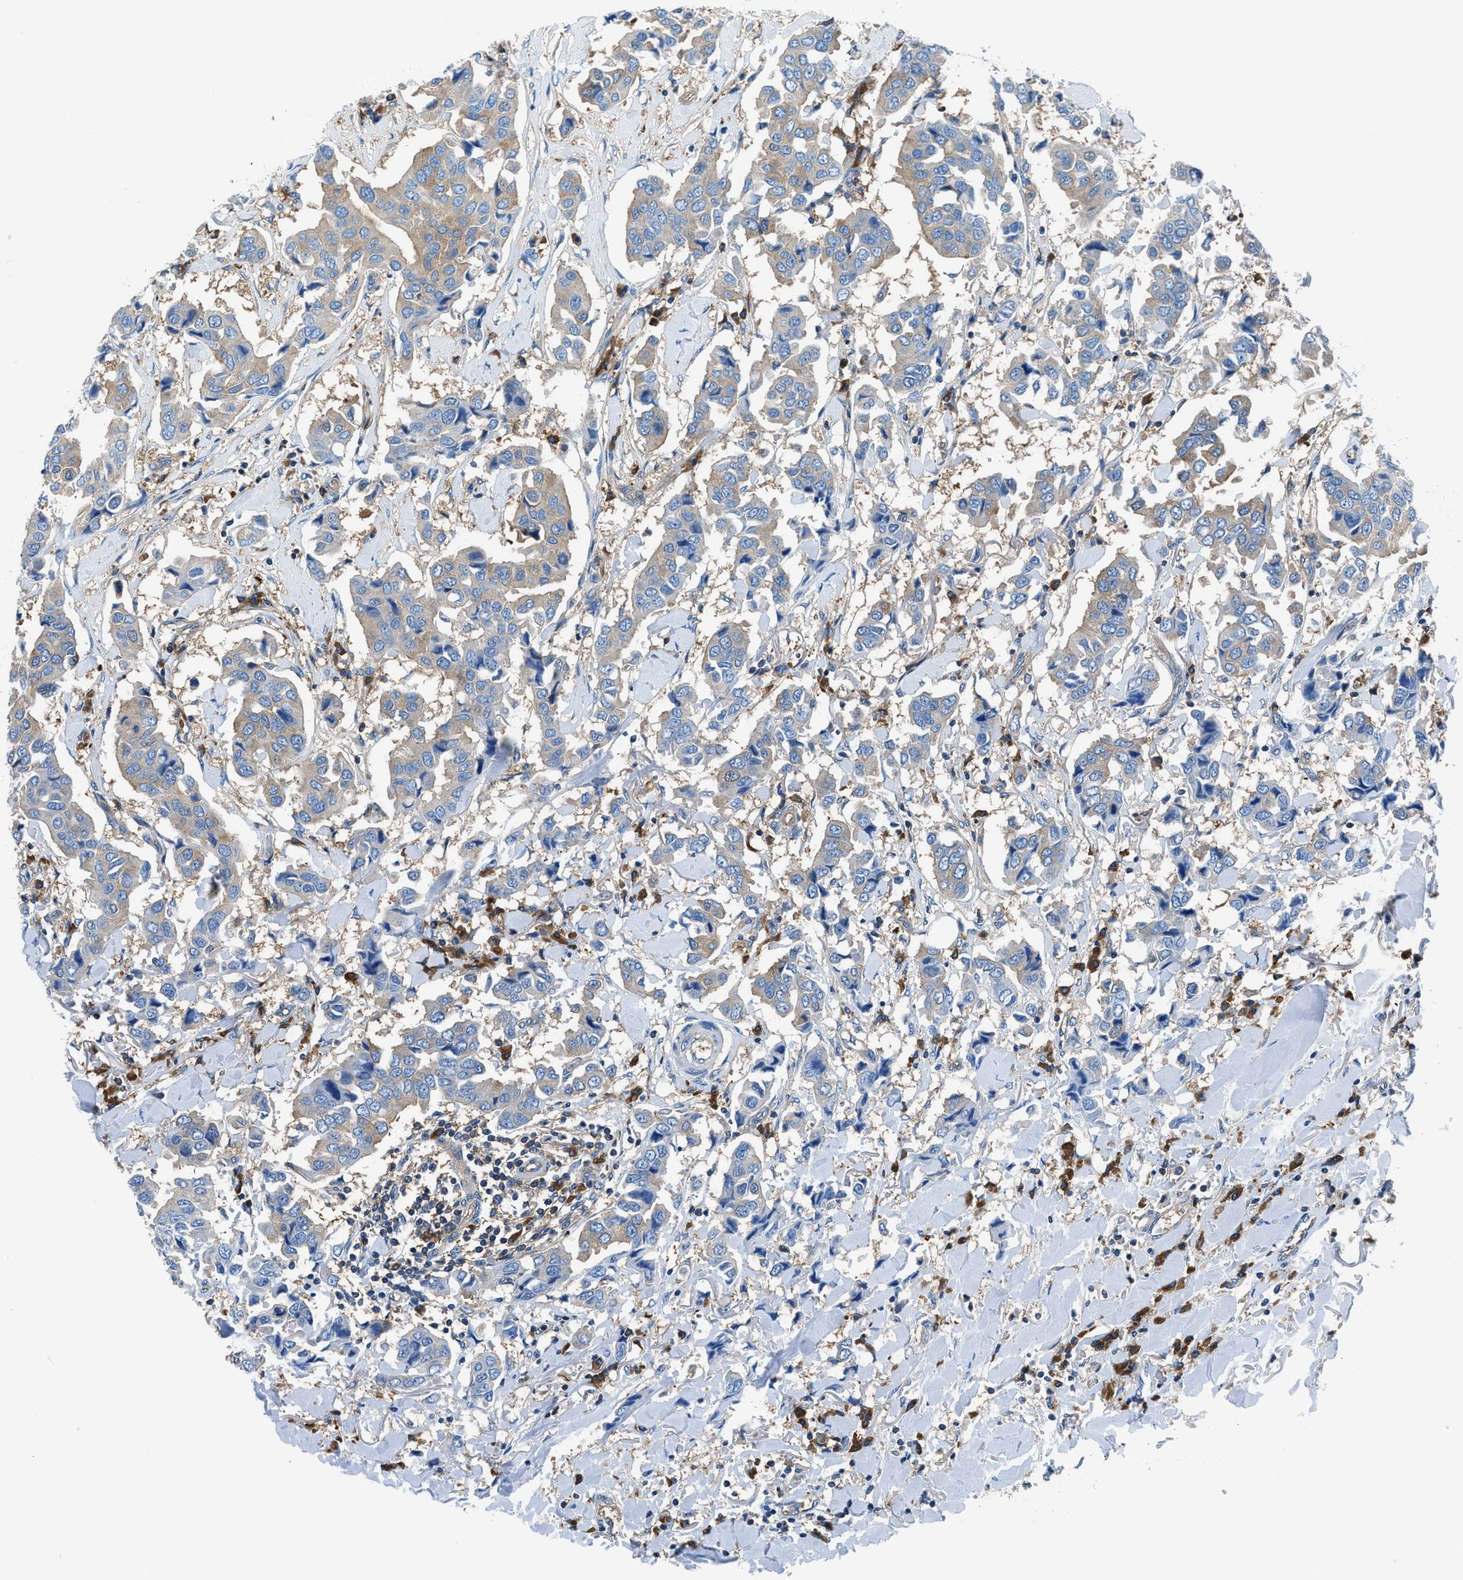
{"staining": {"intensity": "moderate", "quantity": "<25%", "location": "cytoplasmic/membranous"}, "tissue": "breast cancer", "cell_type": "Tumor cells", "image_type": "cancer", "snomed": [{"axis": "morphology", "description": "Duct carcinoma"}, {"axis": "topography", "description": "Breast"}], "caption": "The histopathology image shows a brown stain indicating the presence of a protein in the cytoplasmic/membranous of tumor cells in intraductal carcinoma (breast).", "gene": "SARS1", "patient": {"sex": "female", "age": 80}}